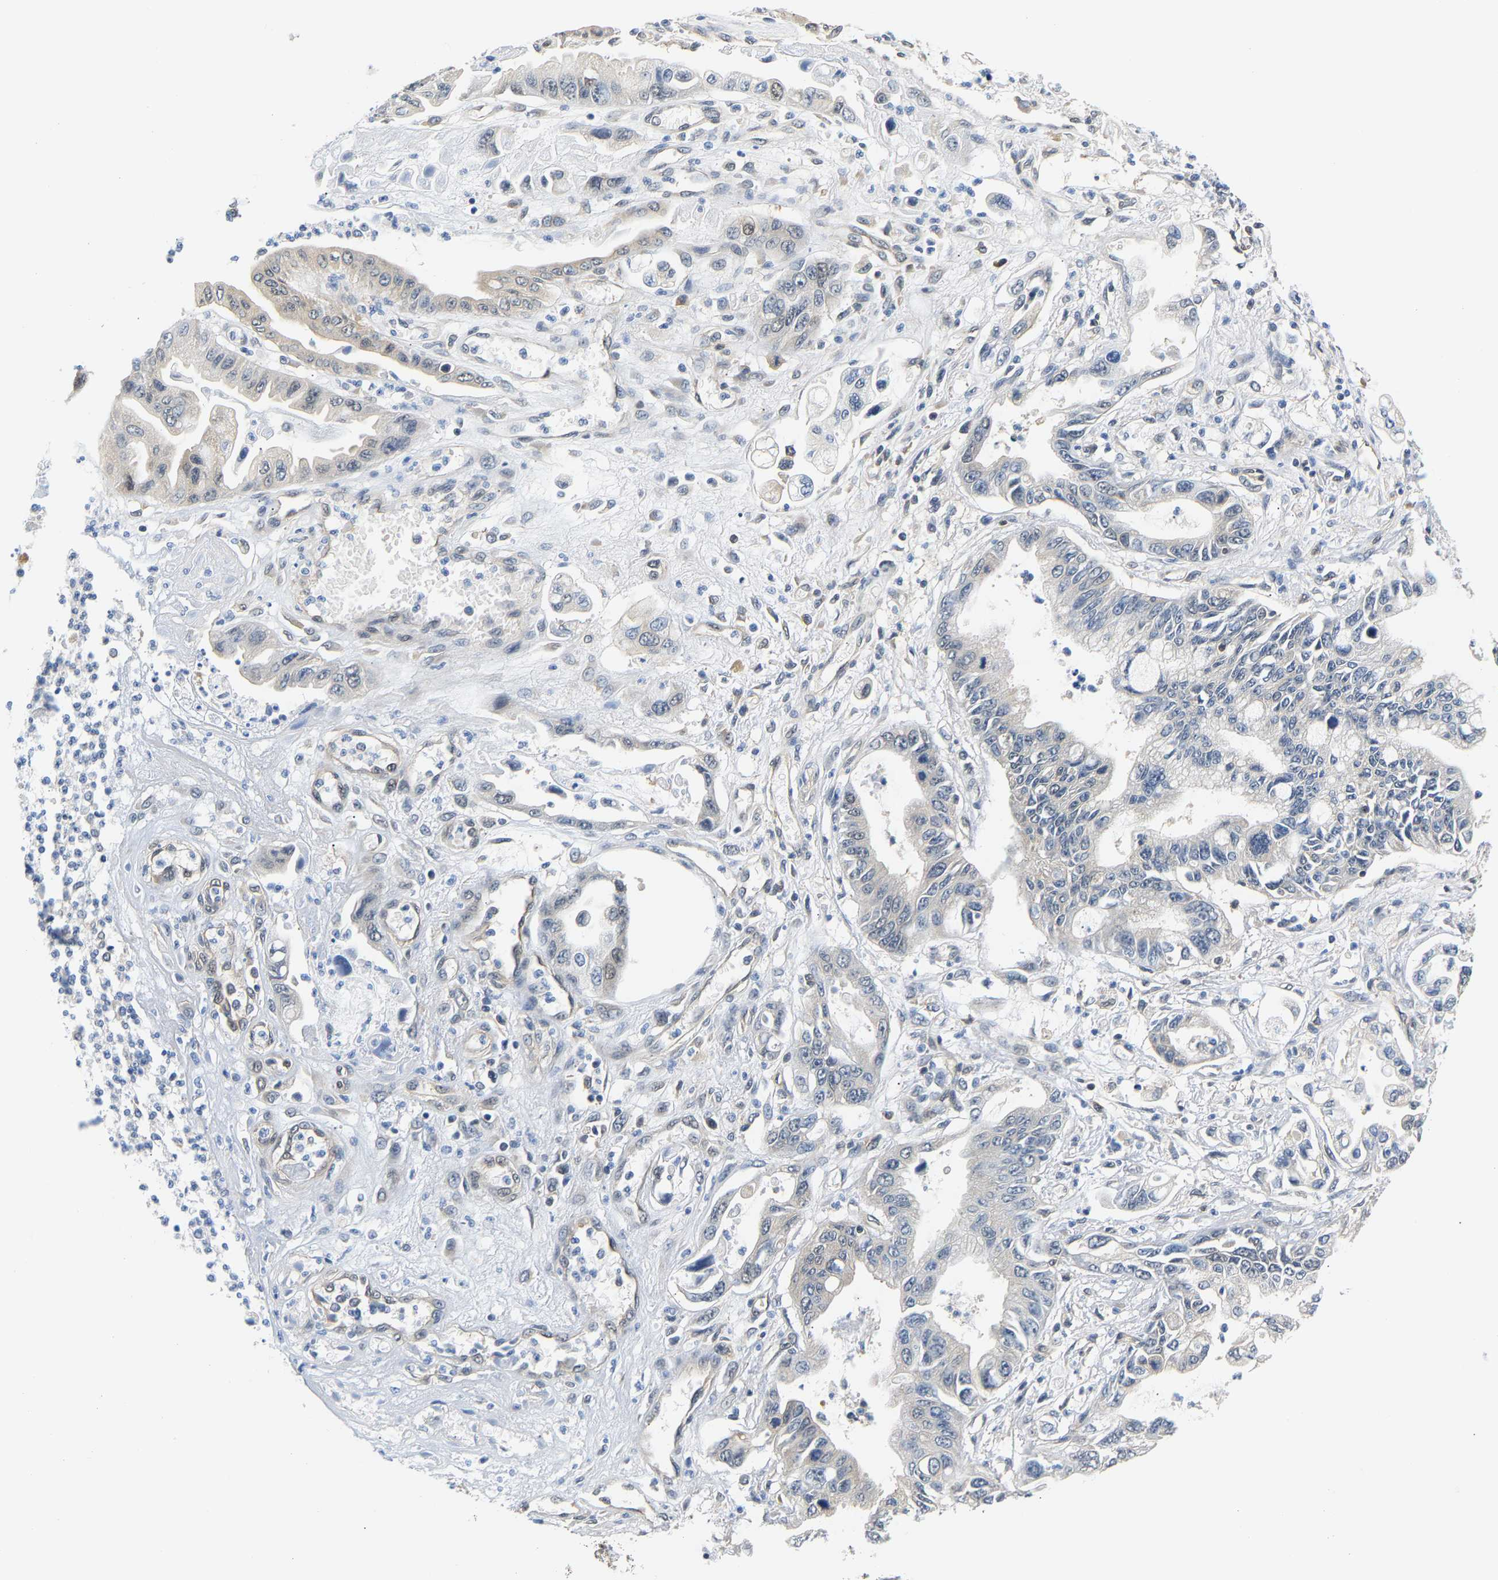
{"staining": {"intensity": "negative", "quantity": "none", "location": "none"}, "tissue": "pancreatic cancer", "cell_type": "Tumor cells", "image_type": "cancer", "snomed": [{"axis": "morphology", "description": "Adenocarcinoma, NOS"}, {"axis": "topography", "description": "Pancreas"}], "caption": "A micrograph of human pancreatic cancer is negative for staining in tumor cells.", "gene": "ARHGEF12", "patient": {"sex": "male", "age": 56}}